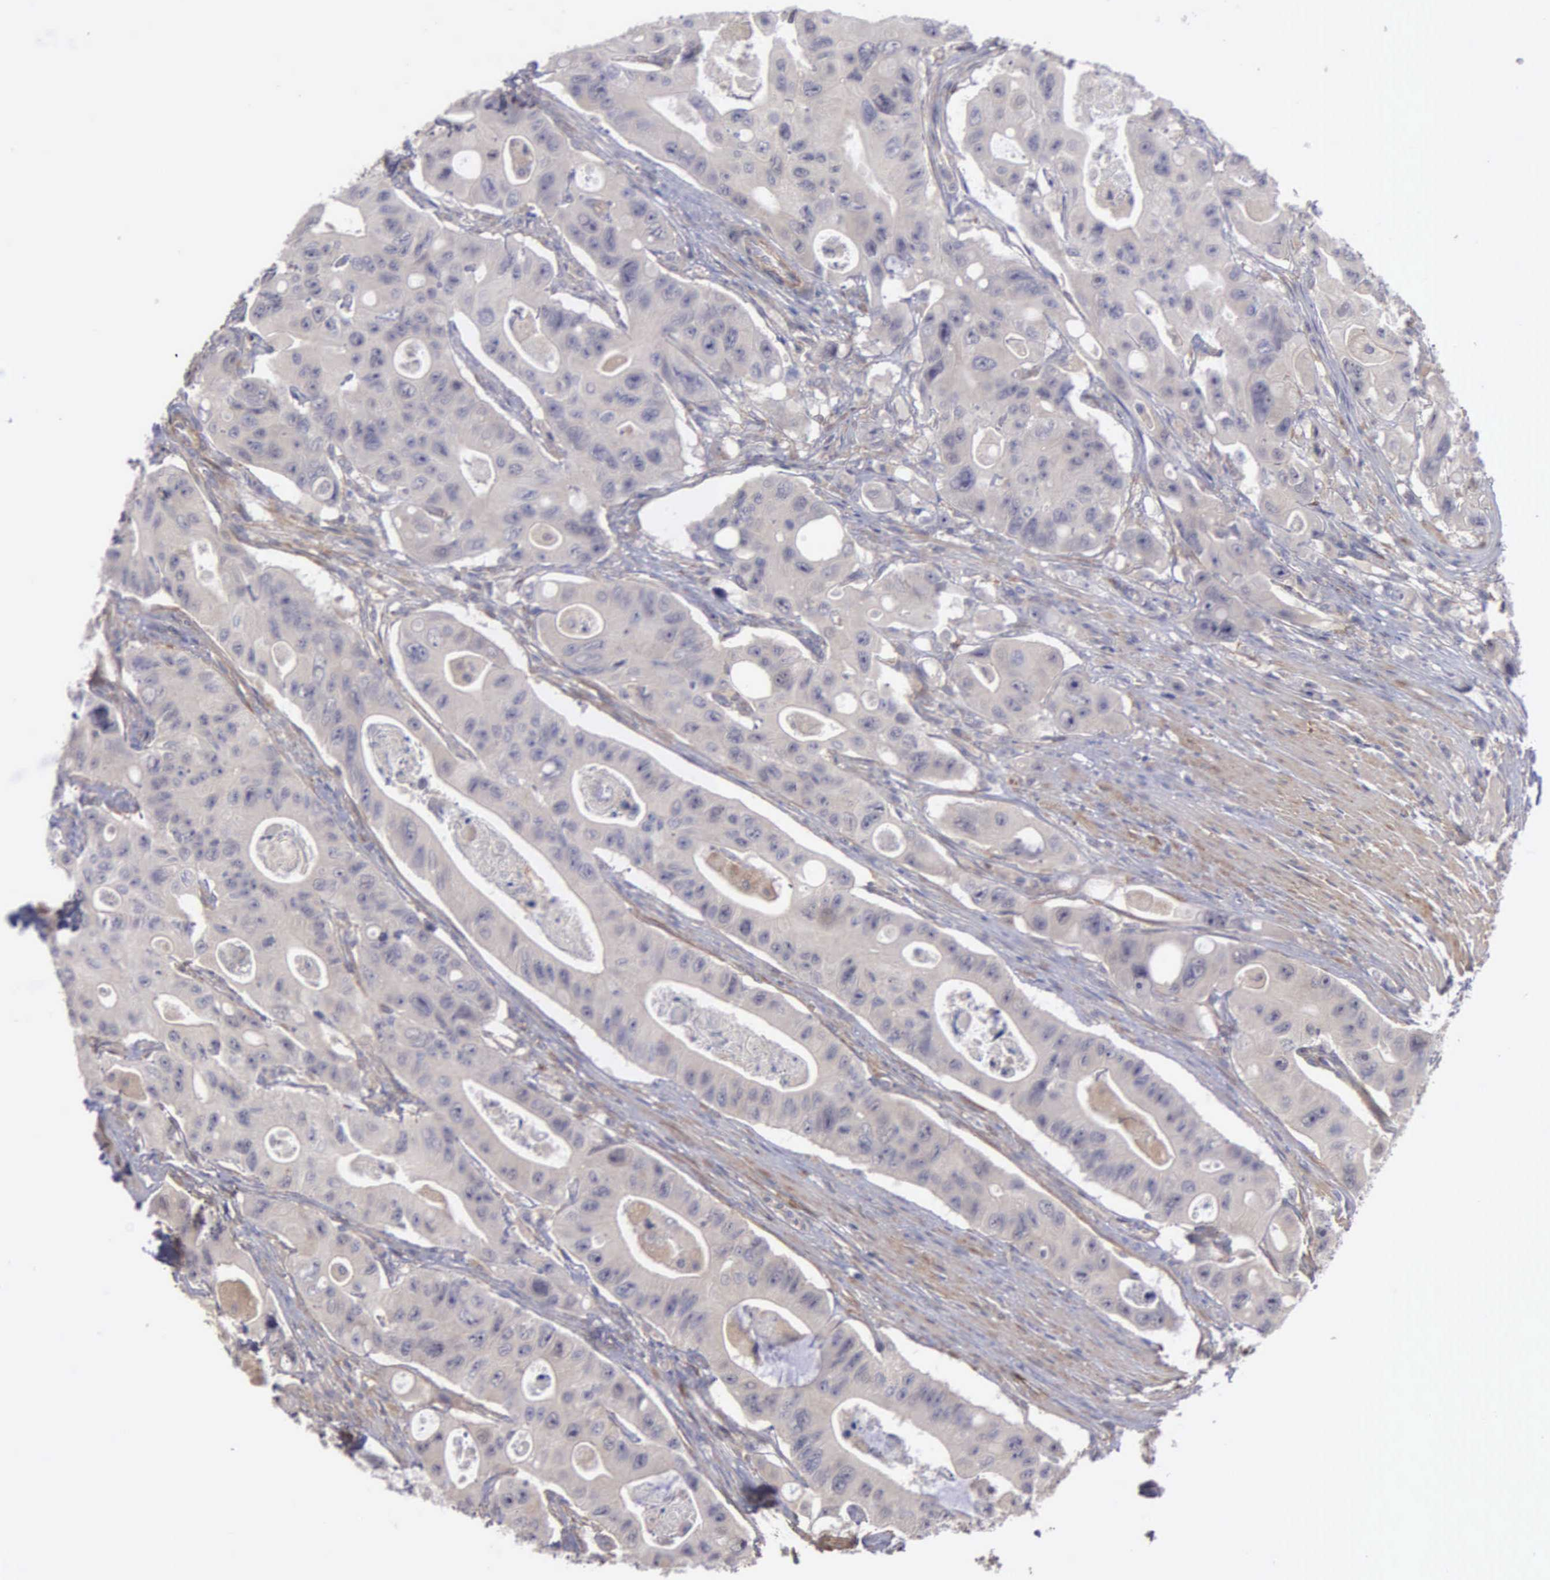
{"staining": {"intensity": "negative", "quantity": "none", "location": "none"}, "tissue": "colorectal cancer", "cell_type": "Tumor cells", "image_type": "cancer", "snomed": [{"axis": "morphology", "description": "Adenocarcinoma, NOS"}, {"axis": "topography", "description": "Colon"}], "caption": "Colorectal cancer was stained to show a protein in brown. There is no significant expression in tumor cells.", "gene": "RTL10", "patient": {"sex": "female", "age": 46}}